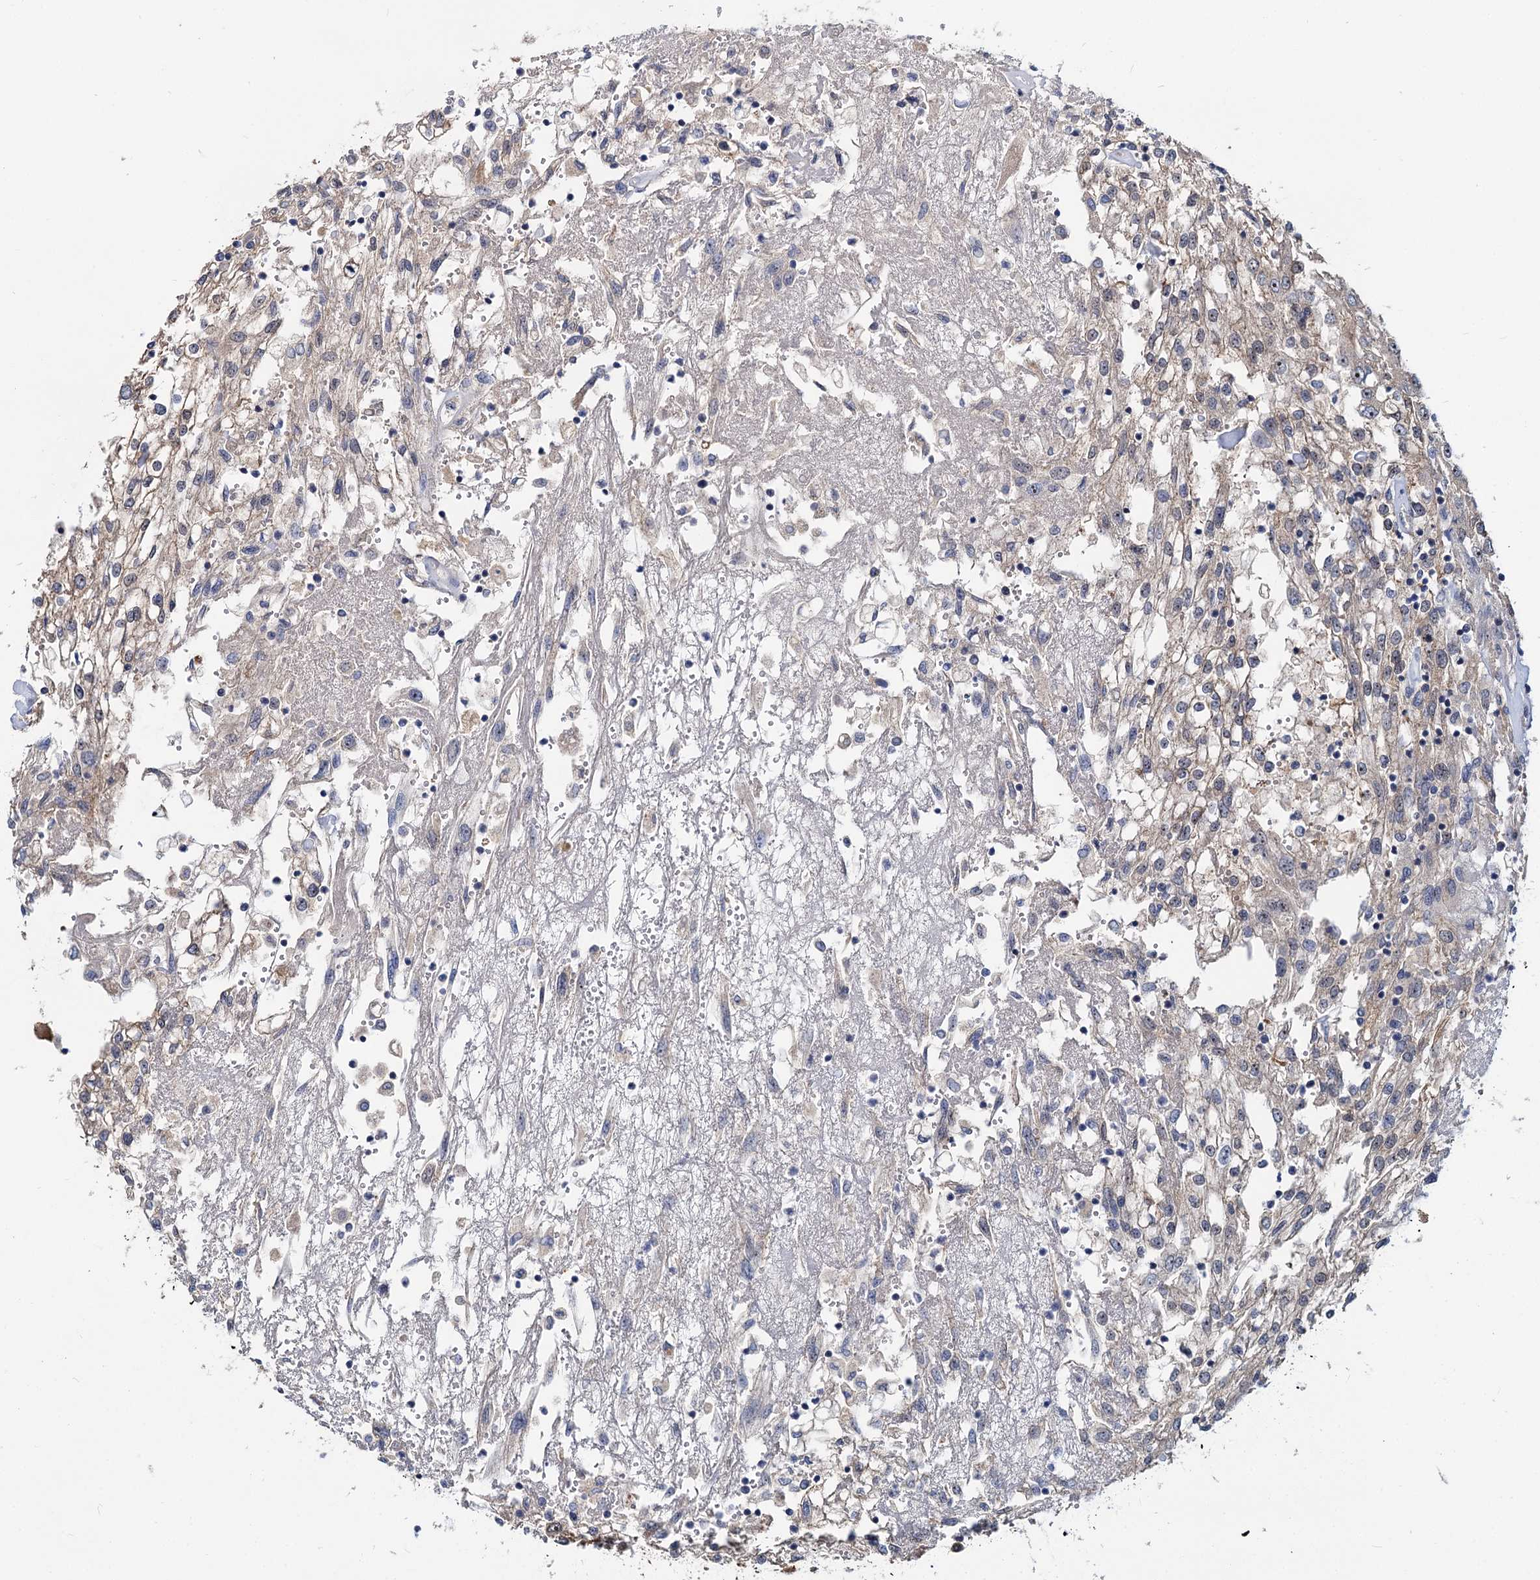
{"staining": {"intensity": "weak", "quantity": "<25%", "location": "cytoplasmic/membranous"}, "tissue": "renal cancer", "cell_type": "Tumor cells", "image_type": "cancer", "snomed": [{"axis": "morphology", "description": "Adenocarcinoma, NOS"}, {"axis": "topography", "description": "Kidney"}], "caption": "A histopathology image of human renal cancer (adenocarcinoma) is negative for staining in tumor cells.", "gene": "SNX15", "patient": {"sex": "female", "age": 52}}